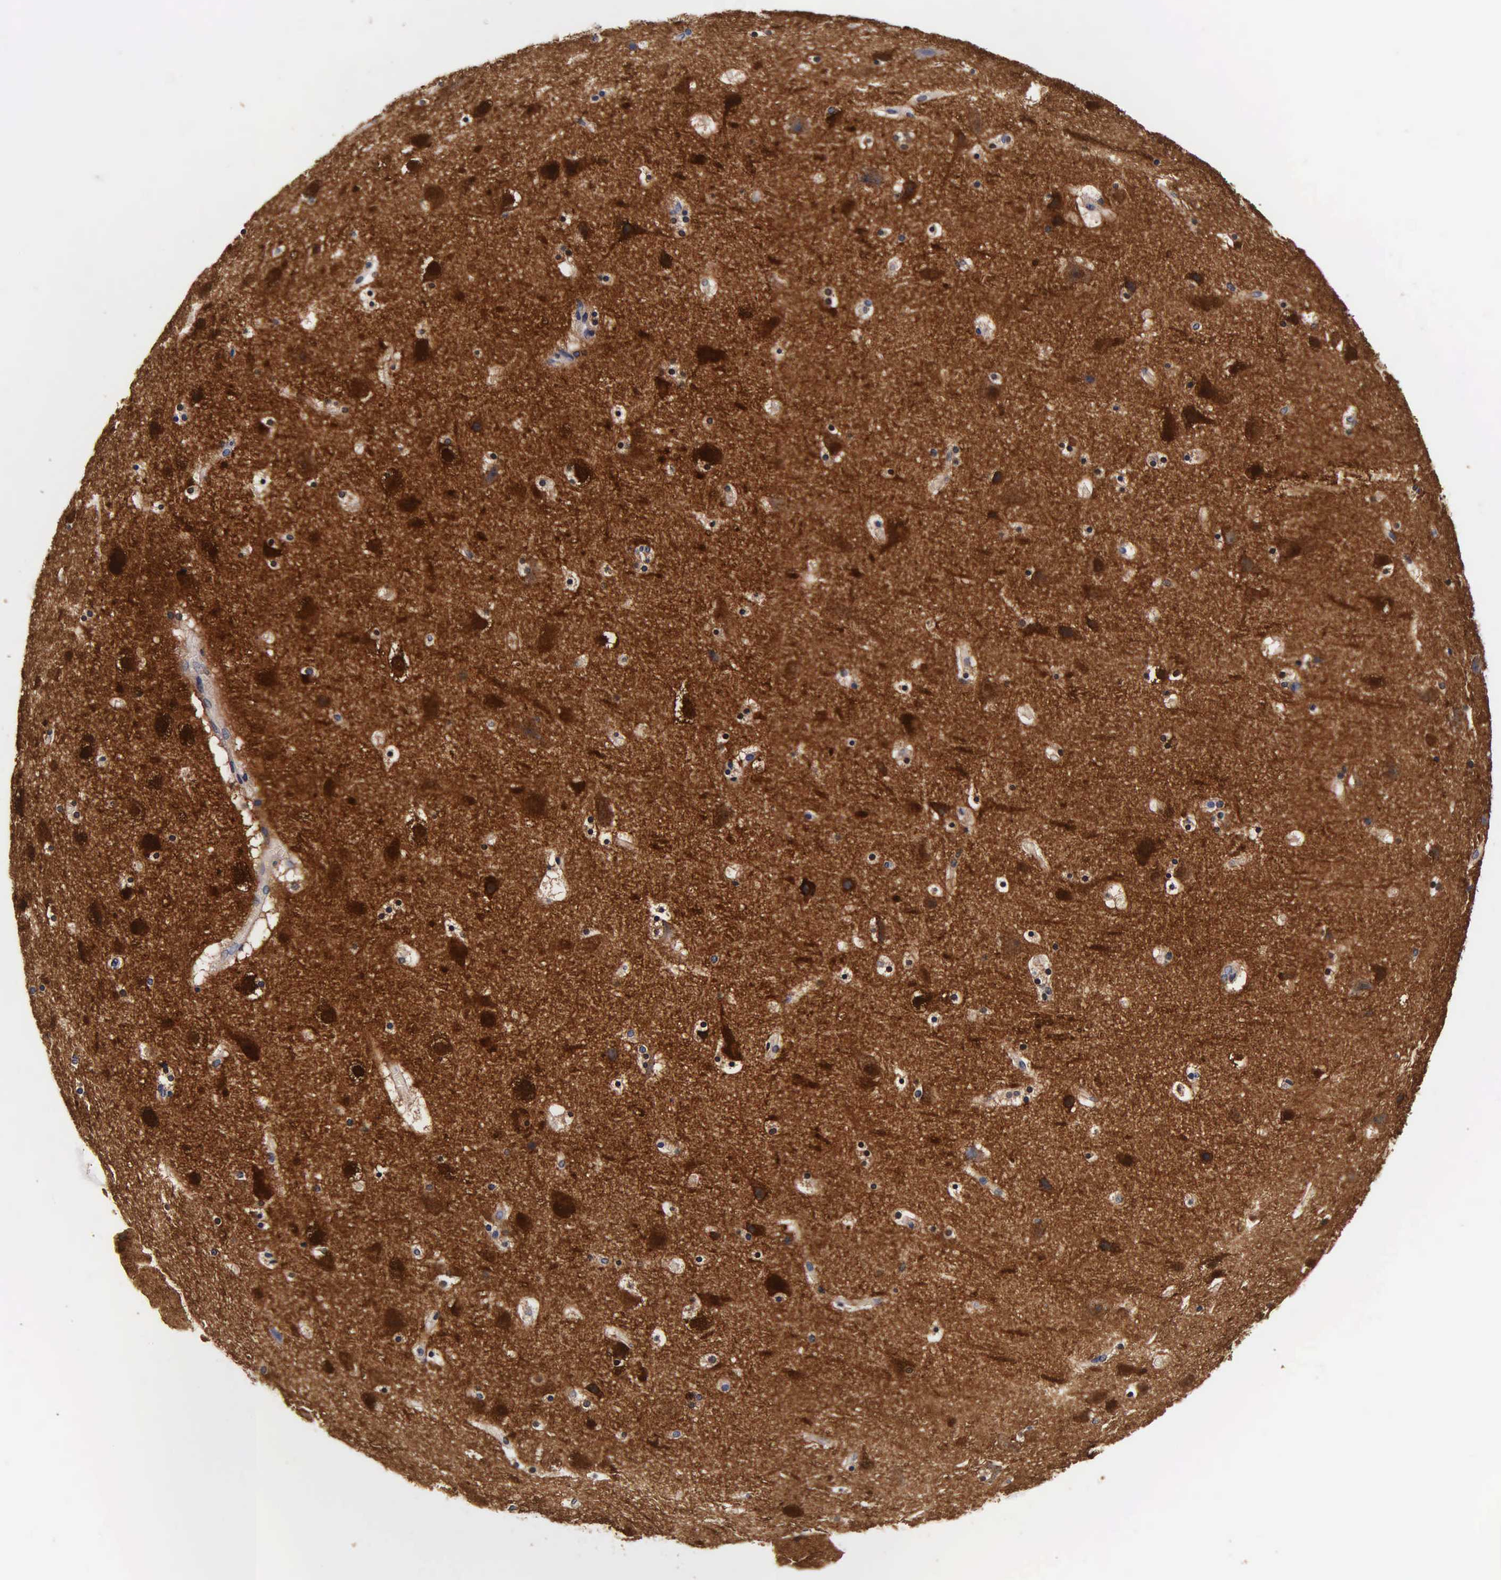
{"staining": {"intensity": "negative", "quantity": "none", "location": "none"}, "tissue": "cerebral cortex", "cell_type": "Endothelial cells", "image_type": "normal", "snomed": [{"axis": "morphology", "description": "Normal tissue, NOS"}, {"axis": "topography", "description": "Cerebral cortex"}], "caption": "Endothelial cells show no significant expression in unremarkable cerebral cortex. (Stains: DAB immunohistochemistry with hematoxylin counter stain, Microscopy: brightfield microscopy at high magnification).", "gene": "ENO2", "patient": {"sex": "male", "age": 45}}